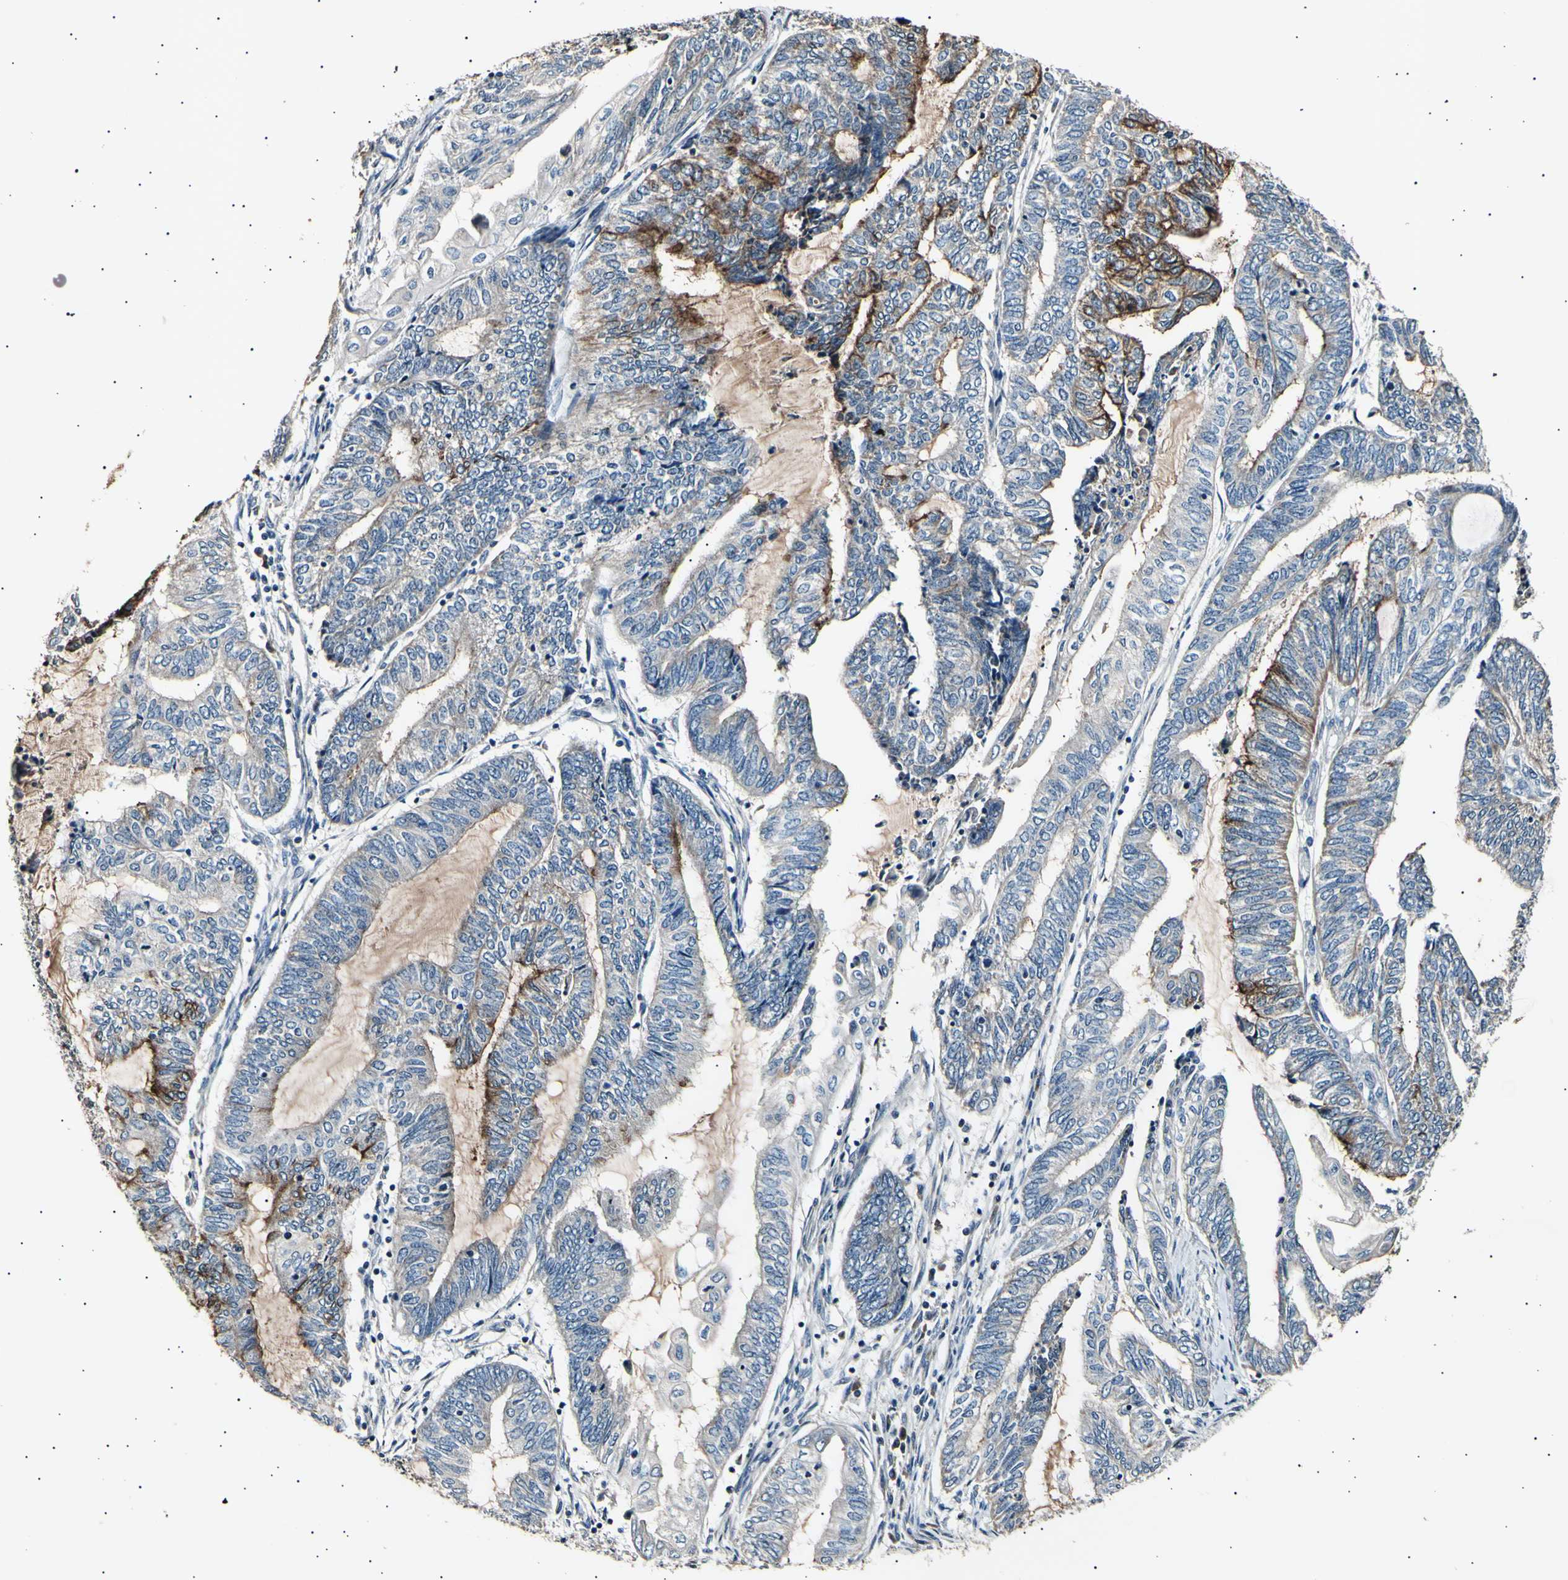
{"staining": {"intensity": "moderate", "quantity": ">75%", "location": "cytoplasmic/membranous"}, "tissue": "endometrial cancer", "cell_type": "Tumor cells", "image_type": "cancer", "snomed": [{"axis": "morphology", "description": "Adenocarcinoma, NOS"}, {"axis": "topography", "description": "Uterus"}, {"axis": "topography", "description": "Endometrium"}], "caption": "Brown immunohistochemical staining in adenocarcinoma (endometrial) displays moderate cytoplasmic/membranous expression in about >75% of tumor cells. (Brightfield microscopy of DAB IHC at high magnification).", "gene": "ITGA6", "patient": {"sex": "female", "age": 70}}